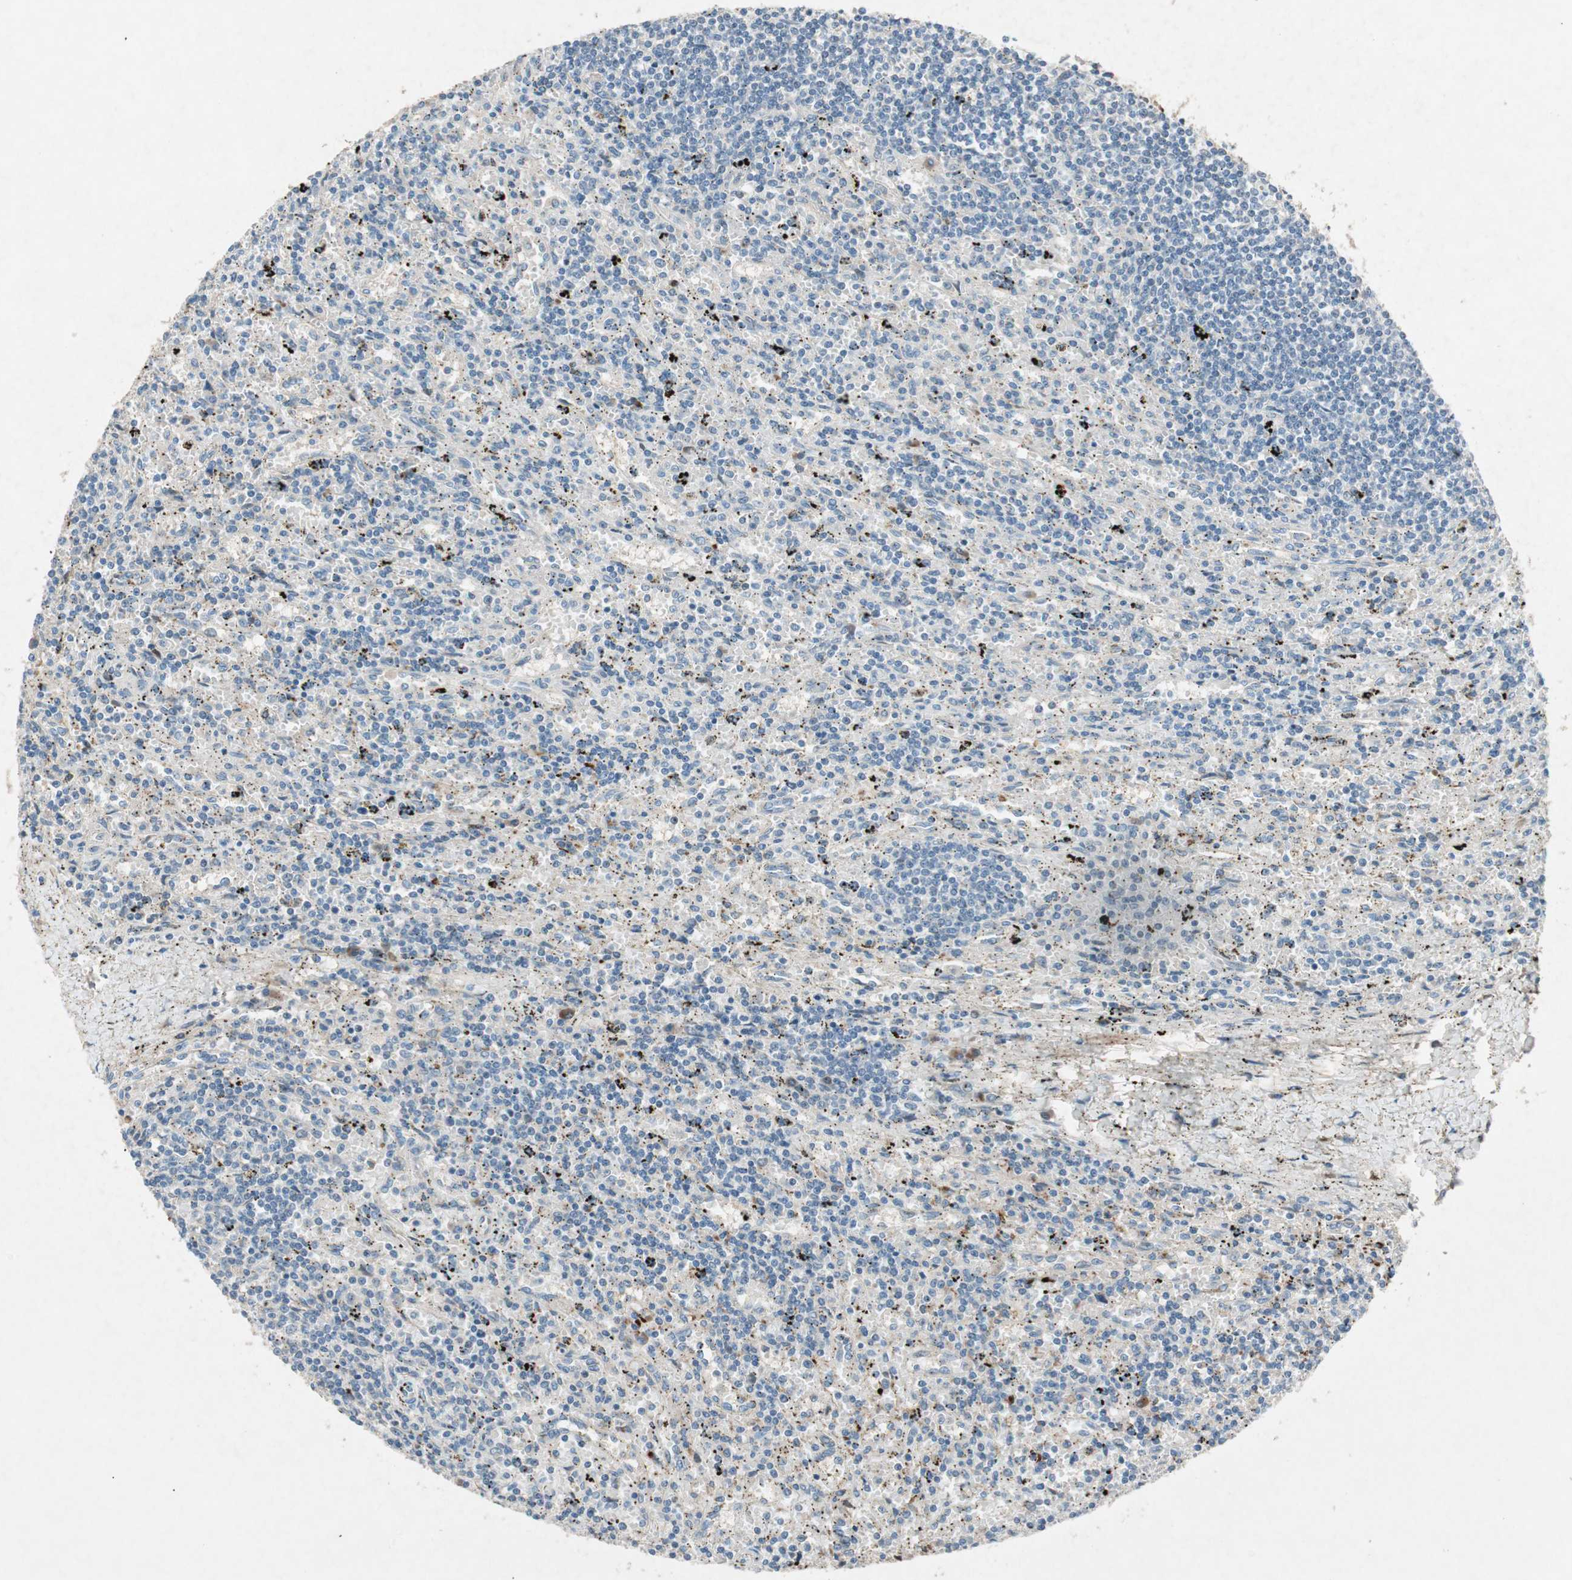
{"staining": {"intensity": "negative", "quantity": "none", "location": "none"}, "tissue": "lymphoma", "cell_type": "Tumor cells", "image_type": "cancer", "snomed": [{"axis": "morphology", "description": "Malignant lymphoma, non-Hodgkin's type, Low grade"}, {"axis": "topography", "description": "Spleen"}], "caption": "This micrograph is of lymphoma stained with immunohistochemistry (IHC) to label a protein in brown with the nuclei are counter-stained blue. There is no staining in tumor cells.", "gene": "APOO", "patient": {"sex": "male", "age": 76}}